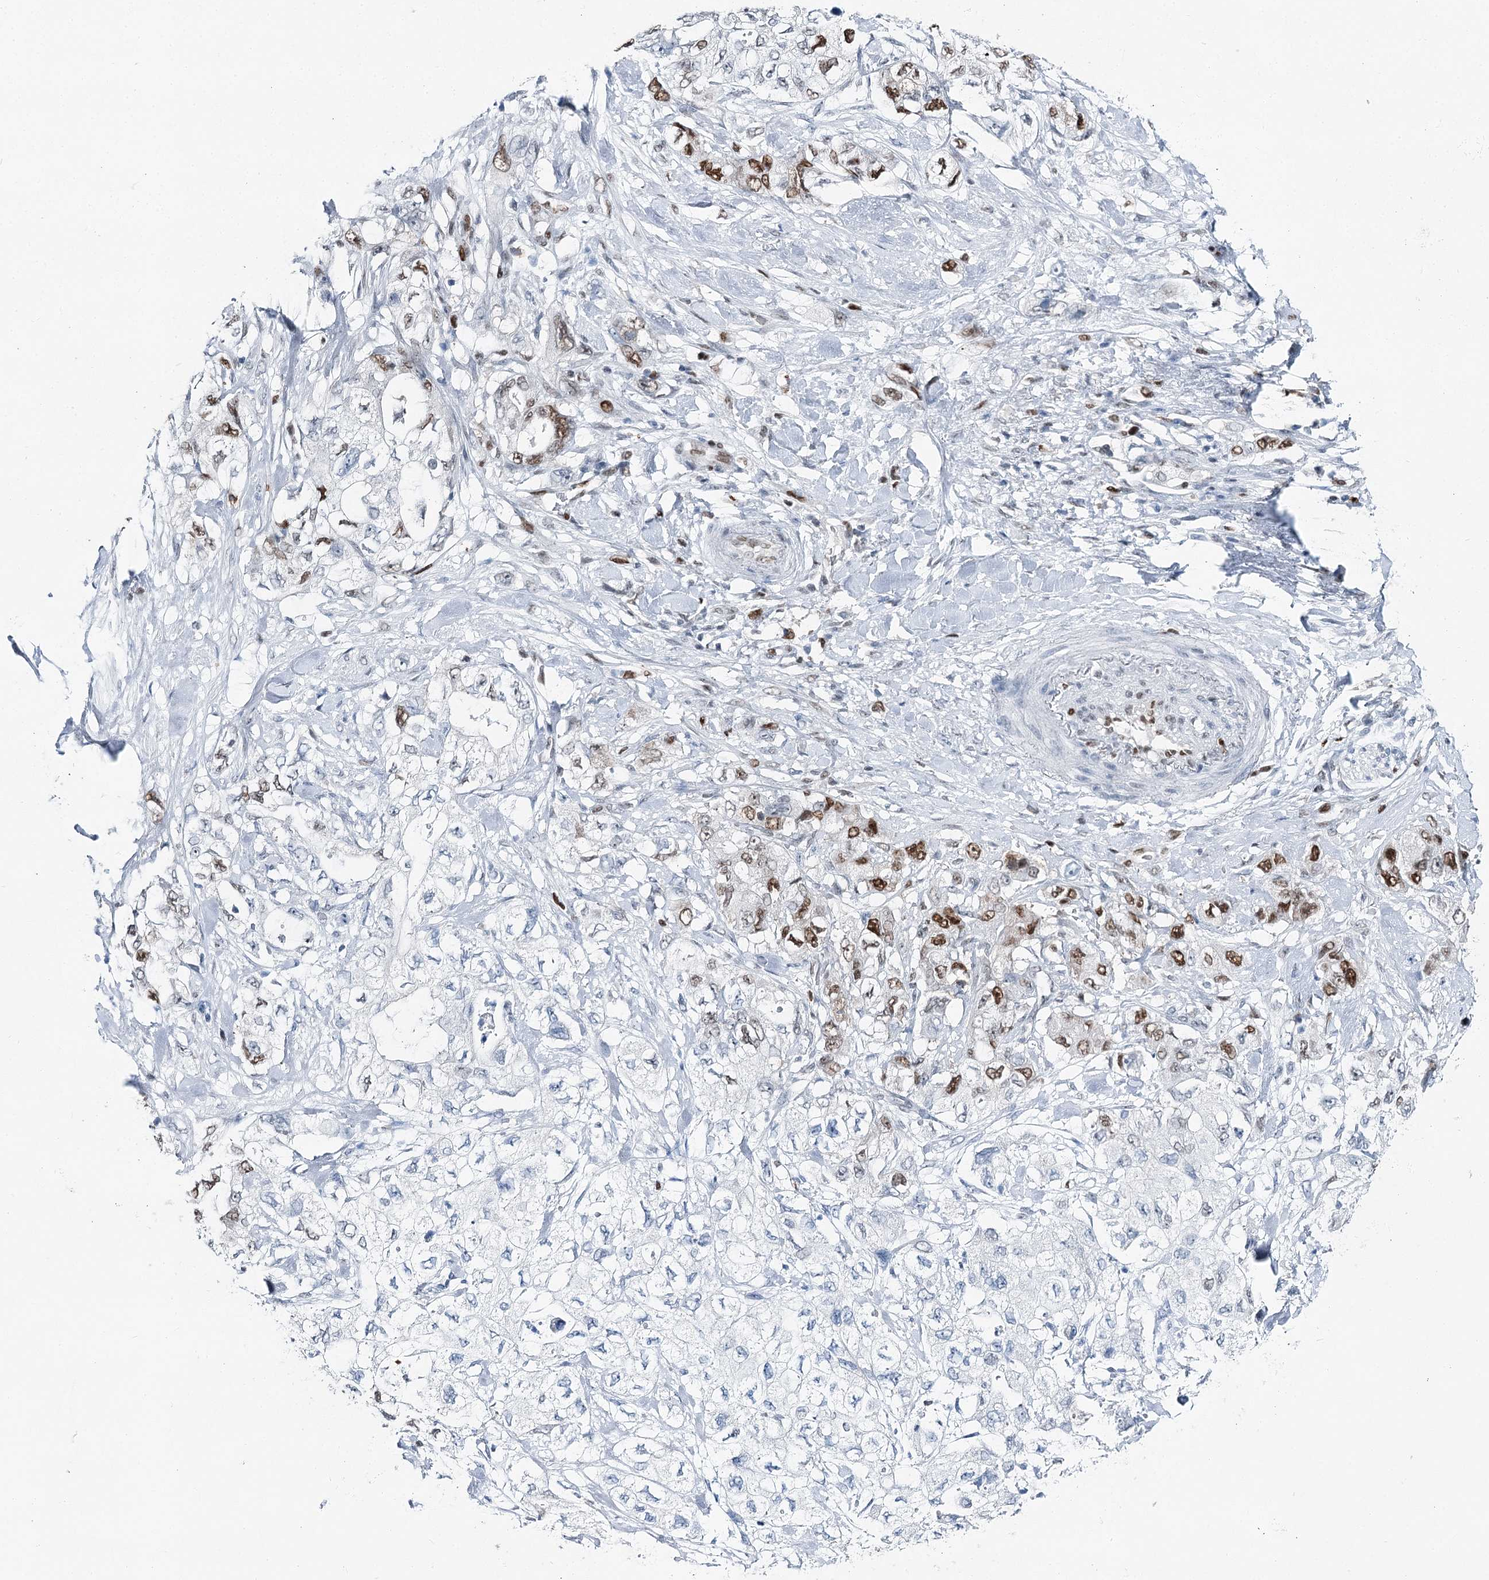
{"staining": {"intensity": "moderate", "quantity": "25%-75%", "location": "nuclear"}, "tissue": "pancreatic cancer", "cell_type": "Tumor cells", "image_type": "cancer", "snomed": [{"axis": "morphology", "description": "Adenocarcinoma, NOS"}, {"axis": "topography", "description": "Pancreas"}], "caption": "A histopathology image of human pancreatic cancer (adenocarcinoma) stained for a protein shows moderate nuclear brown staining in tumor cells.", "gene": "HAT1", "patient": {"sex": "female", "age": 73}}